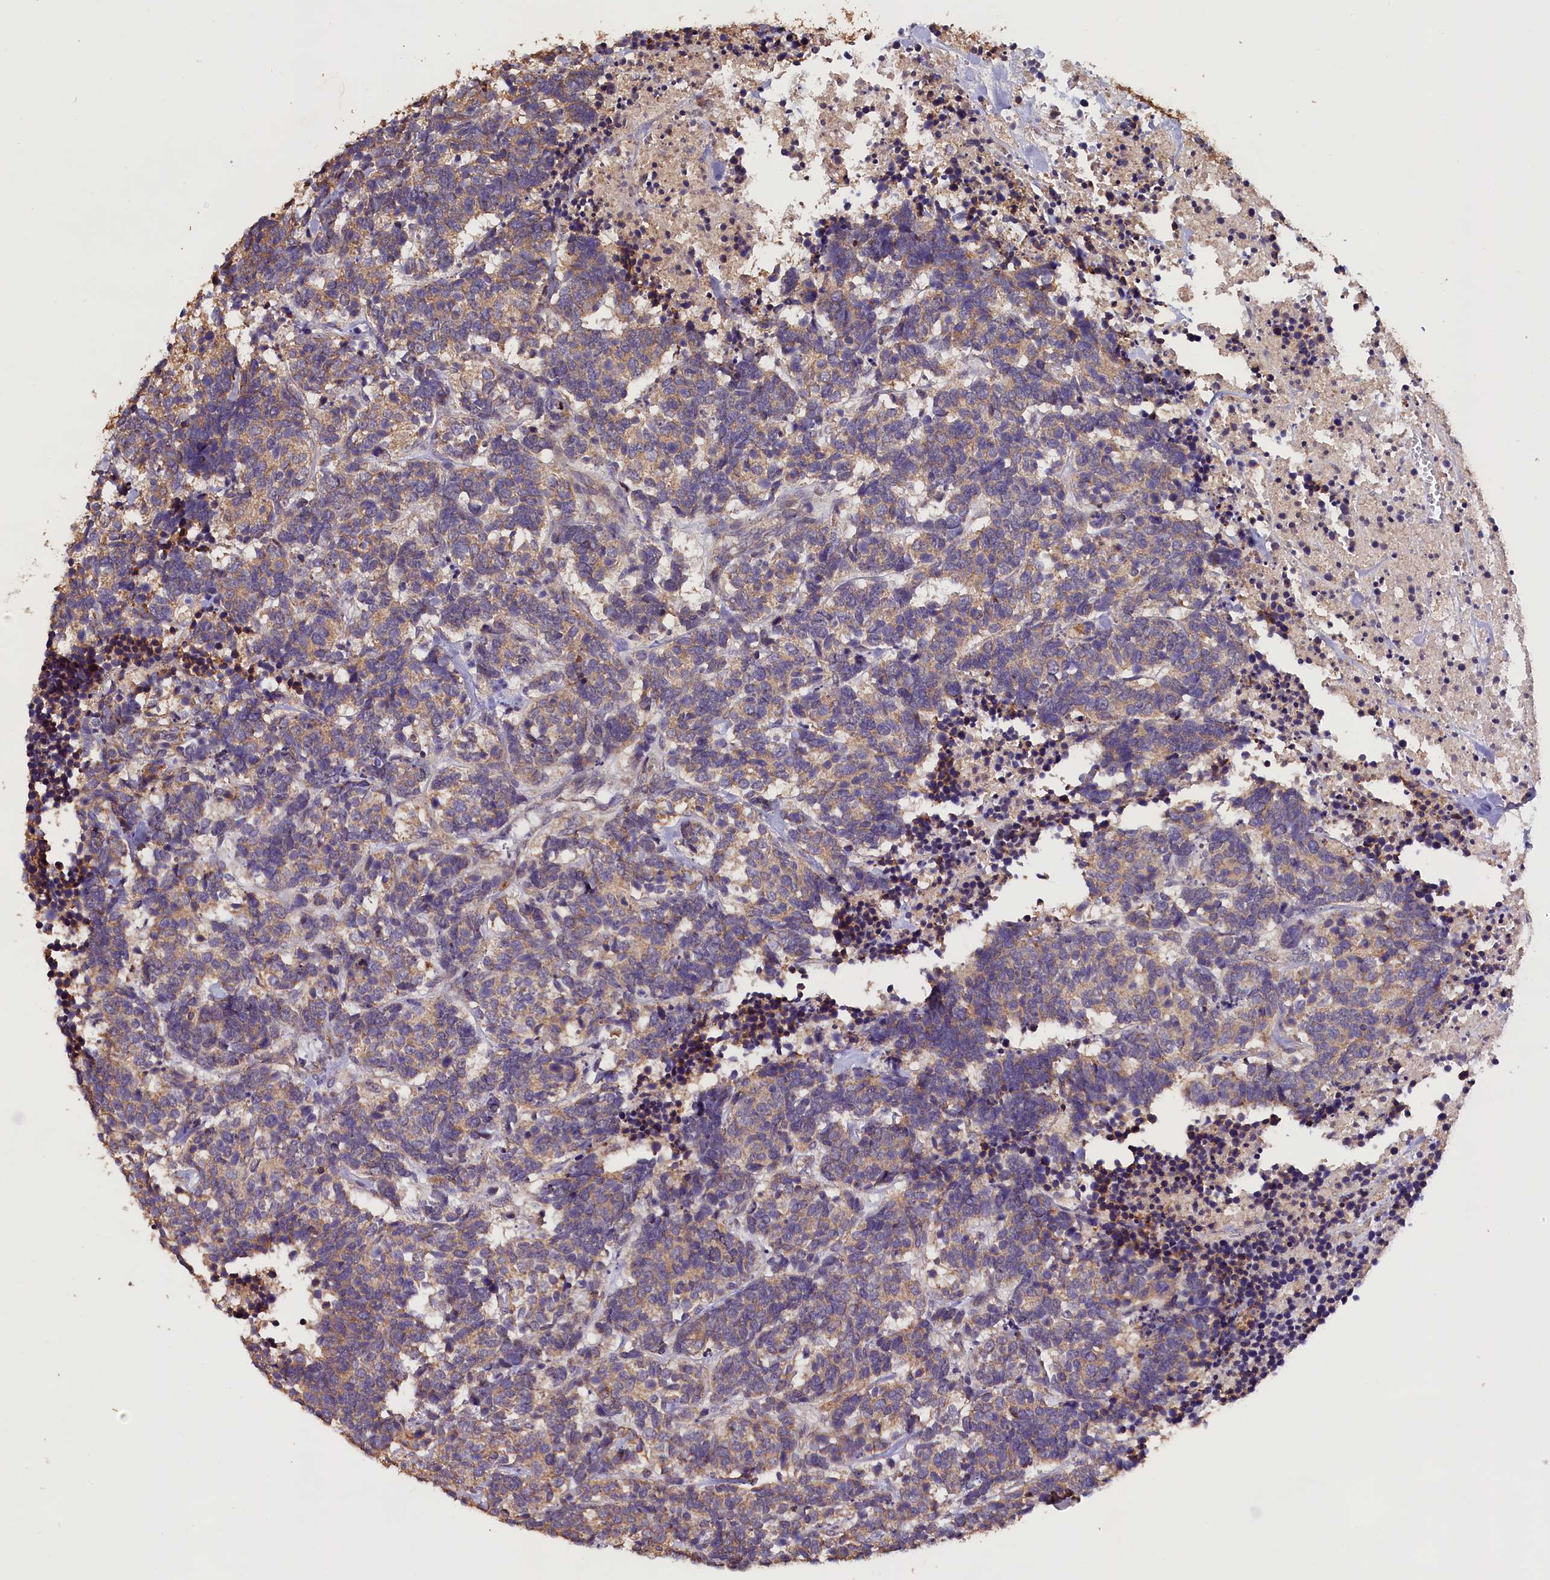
{"staining": {"intensity": "moderate", "quantity": "25%-75%", "location": "cytoplasmic/membranous"}, "tissue": "carcinoid", "cell_type": "Tumor cells", "image_type": "cancer", "snomed": [{"axis": "morphology", "description": "Carcinoma, NOS"}, {"axis": "morphology", "description": "Carcinoid, malignant, NOS"}, {"axis": "topography", "description": "Urinary bladder"}], "caption": "This photomicrograph displays carcinoma stained with IHC to label a protein in brown. The cytoplasmic/membranous of tumor cells show moderate positivity for the protein. Nuclei are counter-stained blue.", "gene": "ENKD1", "patient": {"sex": "male", "age": 57}}